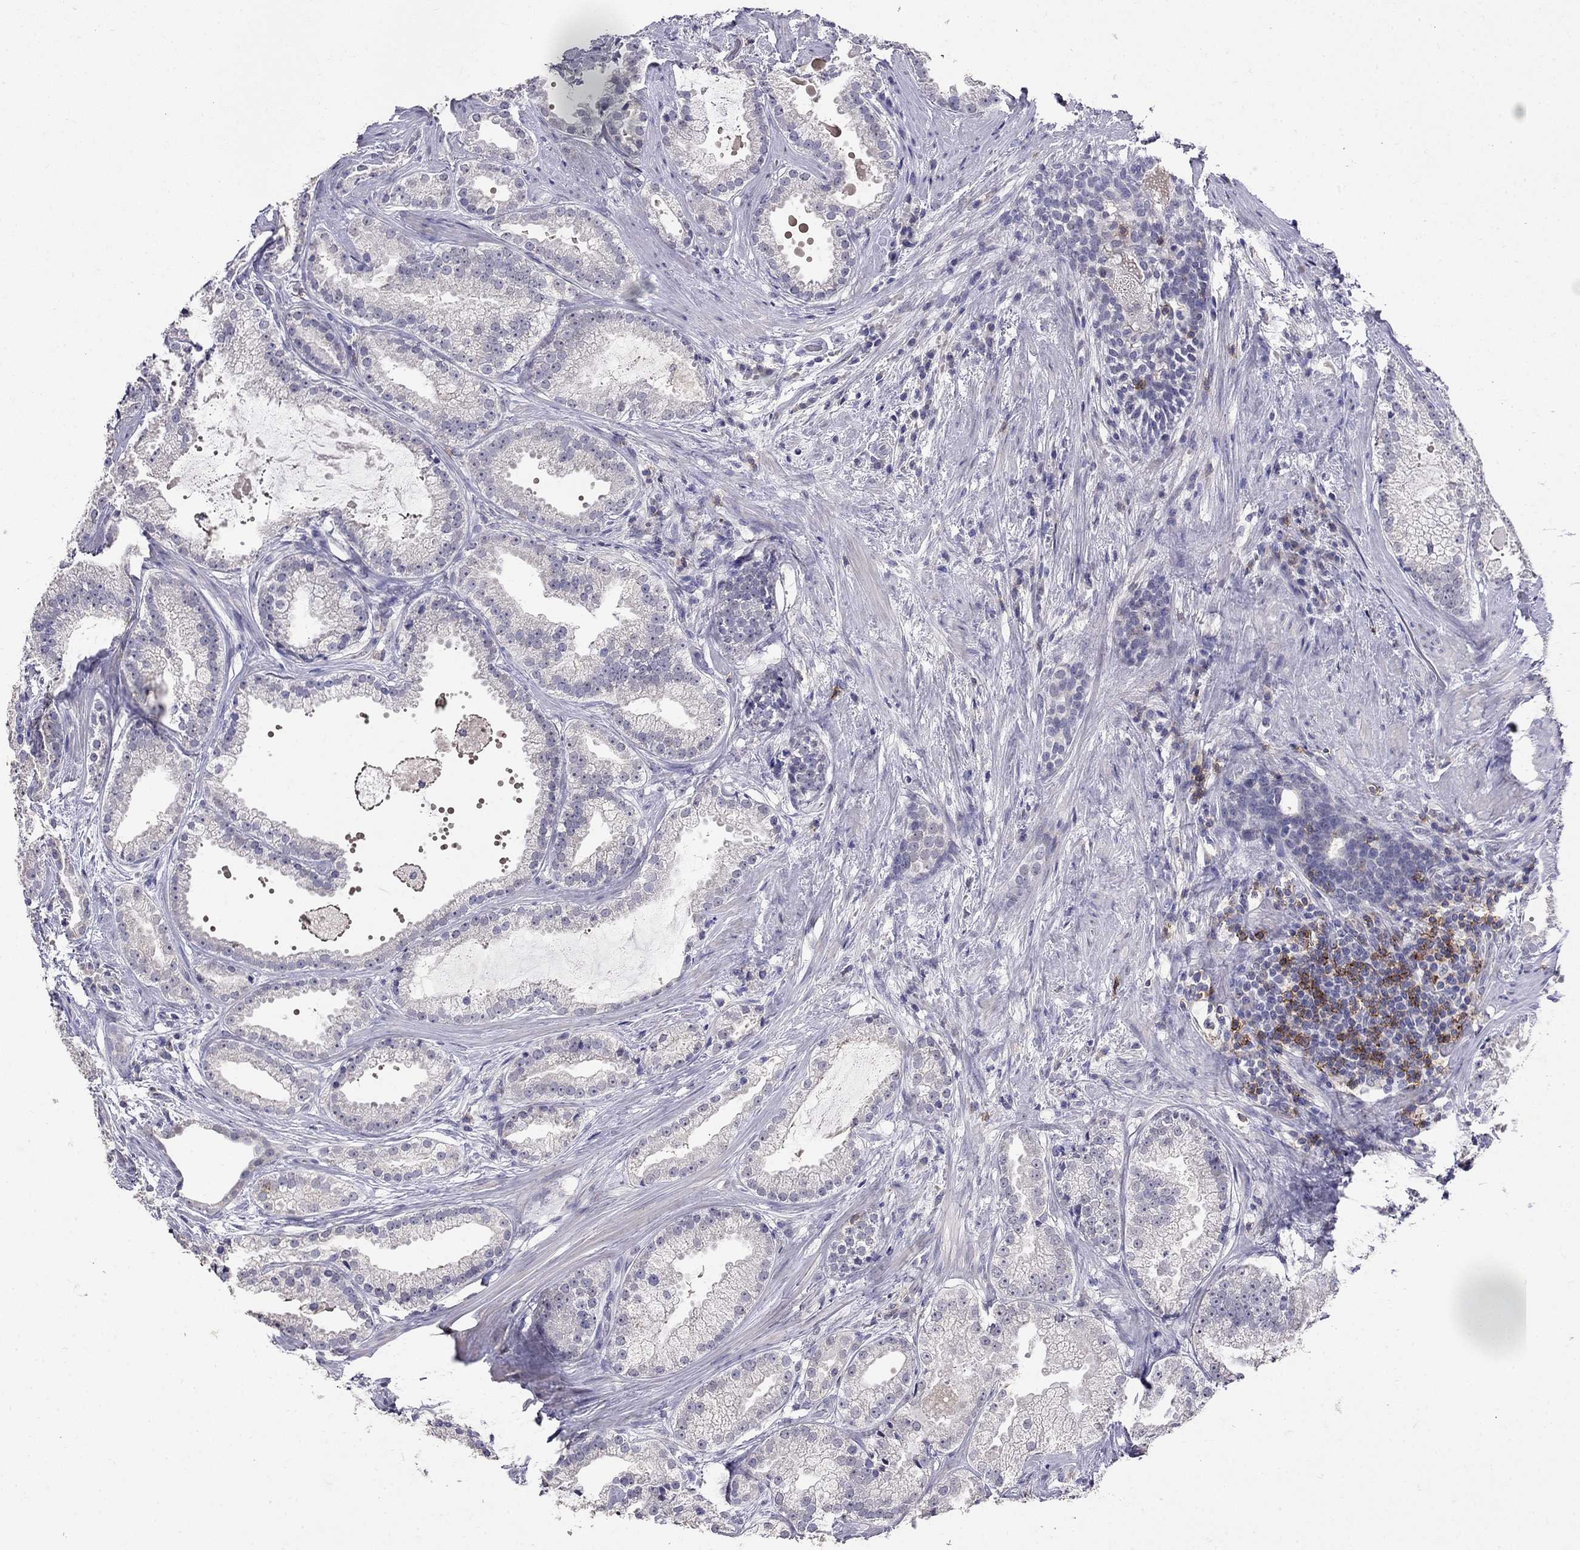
{"staining": {"intensity": "negative", "quantity": "none", "location": "none"}, "tissue": "prostate cancer", "cell_type": "Tumor cells", "image_type": "cancer", "snomed": [{"axis": "morphology", "description": "Adenocarcinoma, NOS"}, {"axis": "morphology", "description": "Adenocarcinoma, High grade"}, {"axis": "topography", "description": "Prostate"}], "caption": "Image shows no significant protein staining in tumor cells of prostate cancer (high-grade adenocarcinoma). (DAB (3,3'-diaminobenzidine) immunohistochemistry with hematoxylin counter stain).", "gene": "CD8B", "patient": {"sex": "male", "age": 64}}